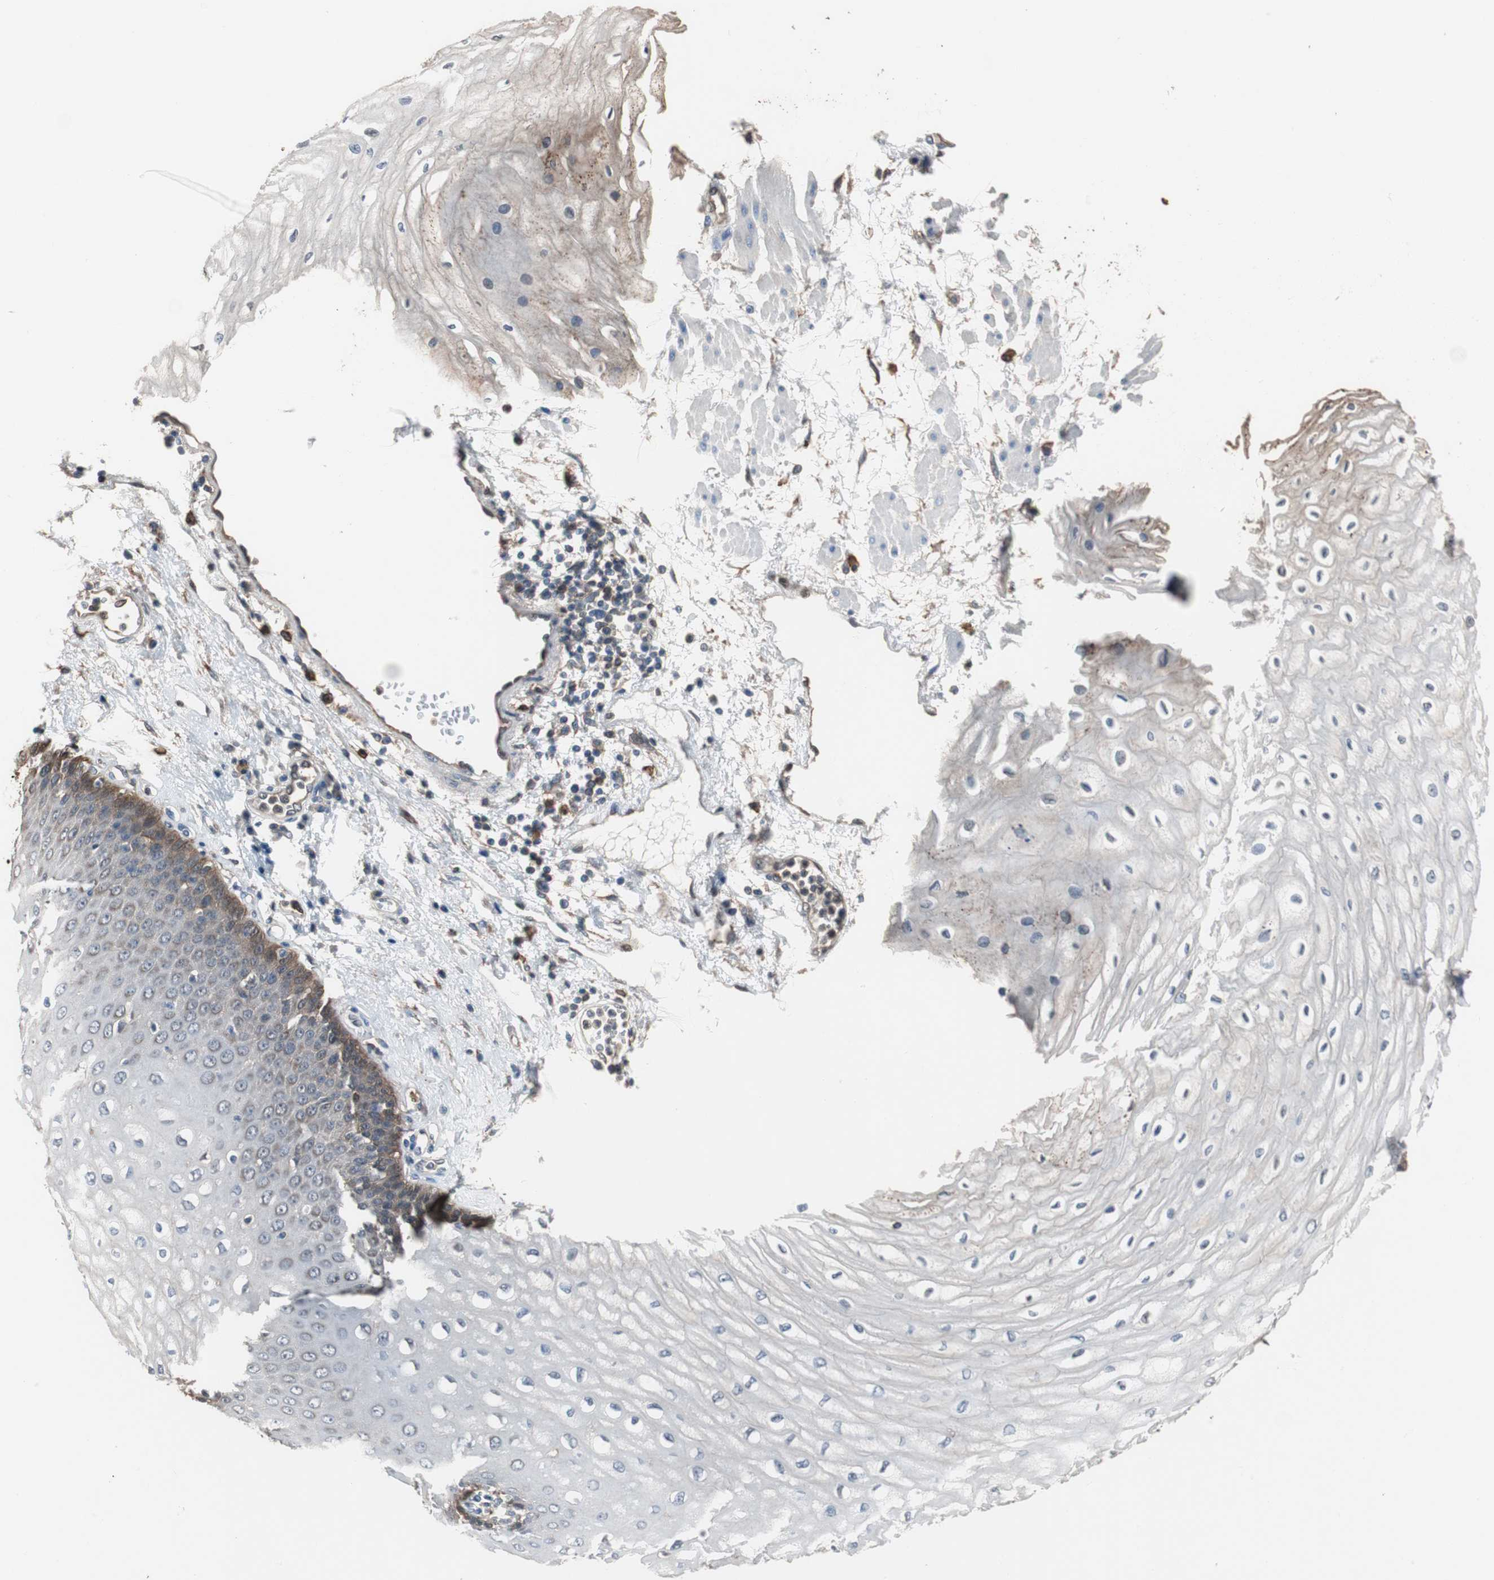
{"staining": {"intensity": "moderate", "quantity": "<25%", "location": "cytoplasmic/membranous"}, "tissue": "esophagus", "cell_type": "Squamous epithelial cells", "image_type": "normal", "snomed": [{"axis": "morphology", "description": "Normal tissue, NOS"}, {"axis": "morphology", "description": "Squamous cell carcinoma, NOS"}, {"axis": "topography", "description": "Esophagus"}], "caption": "Human esophagus stained with a brown dye displays moderate cytoplasmic/membranous positive expression in about <25% of squamous epithelial cells.", "gene": "ANXA4", "patient": {"sex": "male", "age": 65}}